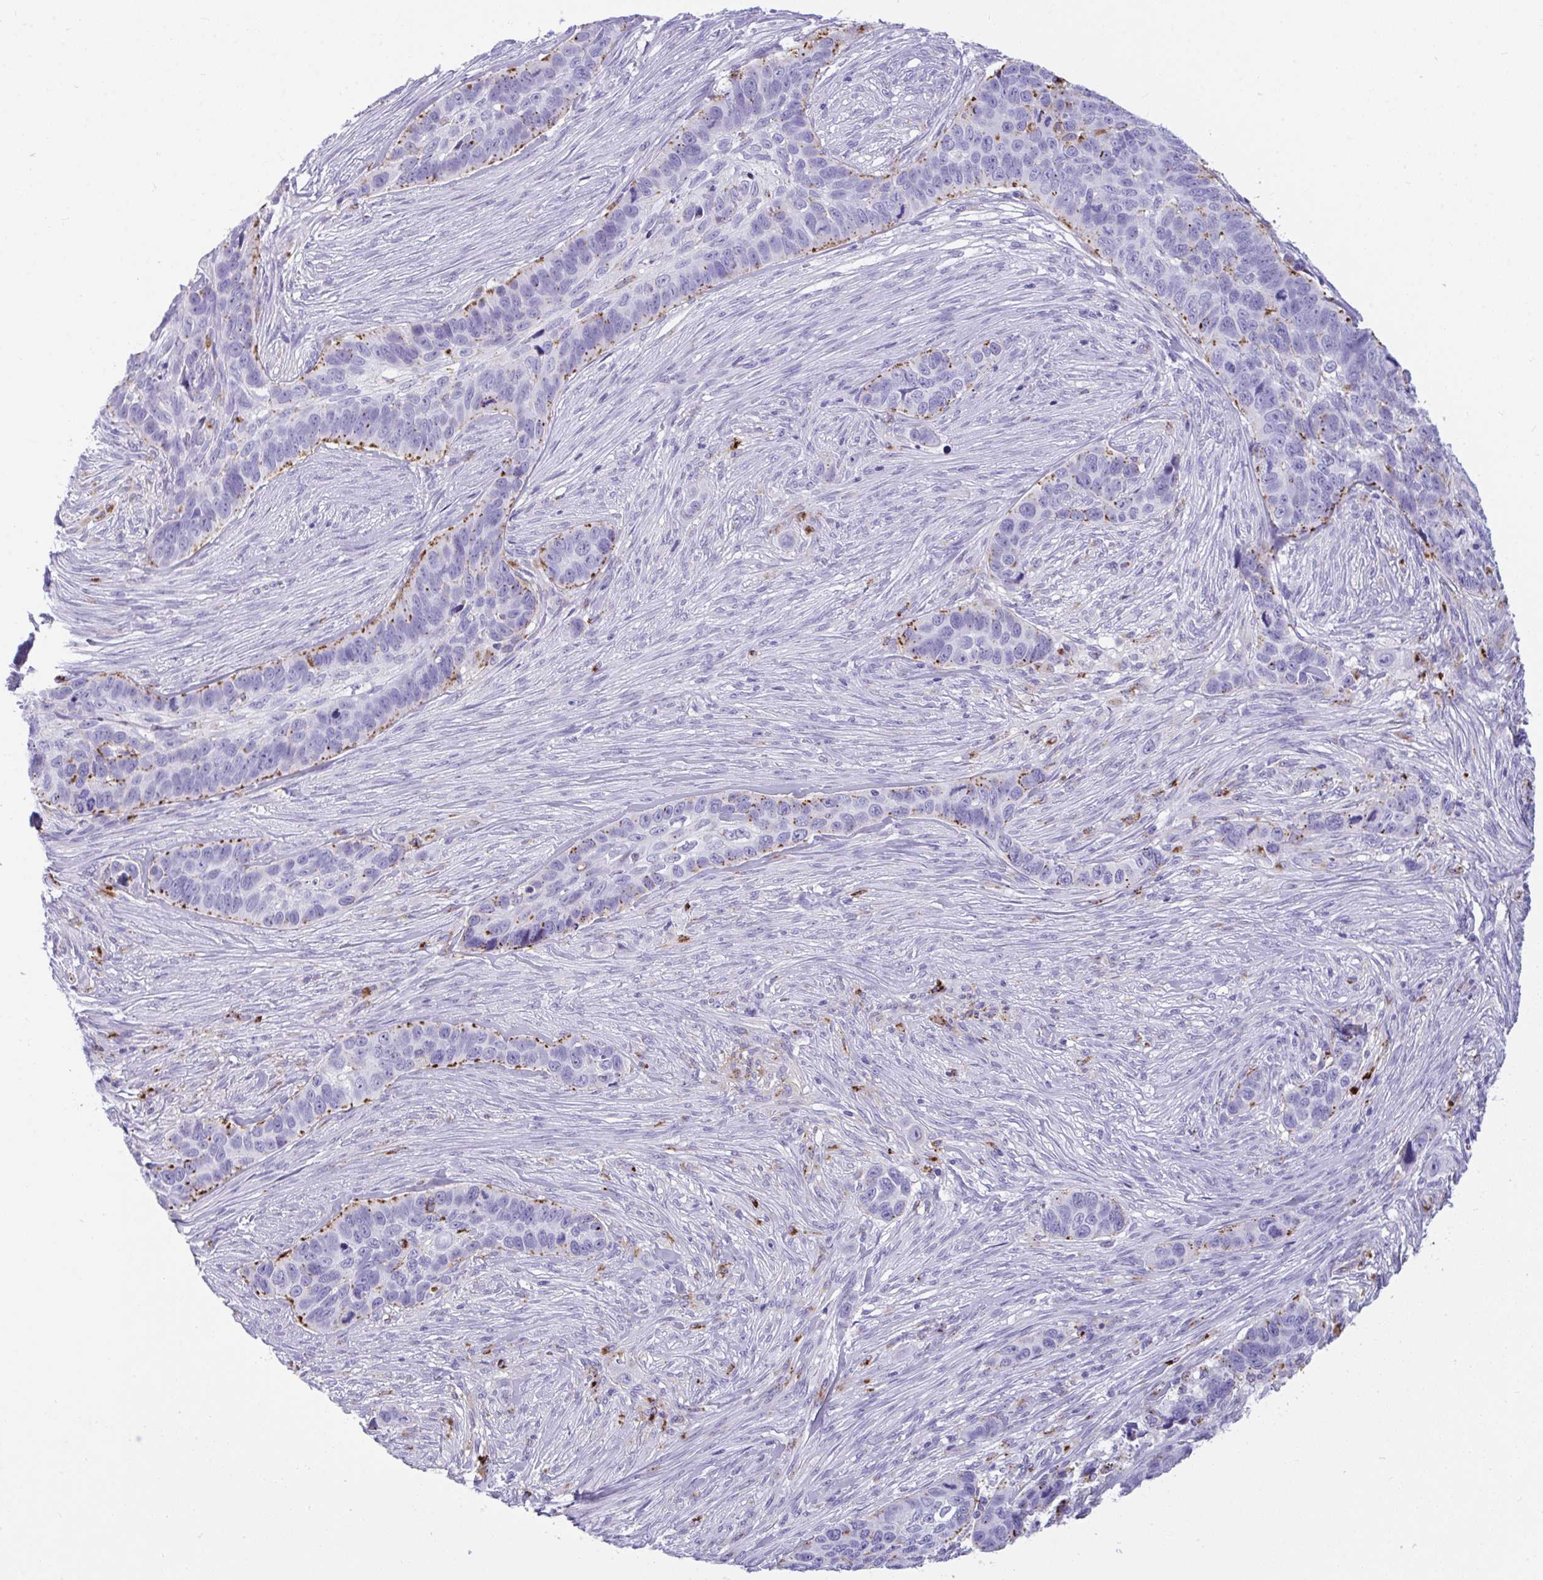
{"staining": {"intensity": "moderate", "quantity": "<25%", "location": "cytoplasmic/membranous"}, "tissue": "skin cancer", "cell_type": "Tumor cells", "image_type": "cancer", "snomed": [{"axis": "morphology", "description": "Basal cell carcinoma"}, {"axis": "topography", "description": "Skin"}], "caption": "Approximately <25% of tumor cells in human basal cell carcinoma (skin) exhibit moderate cytoplasmic/membranous protein positivity as visualized by brown immunohistochemical staining.", "gene": "CPVL", "patient": {"sex": "female", "age": 82}}